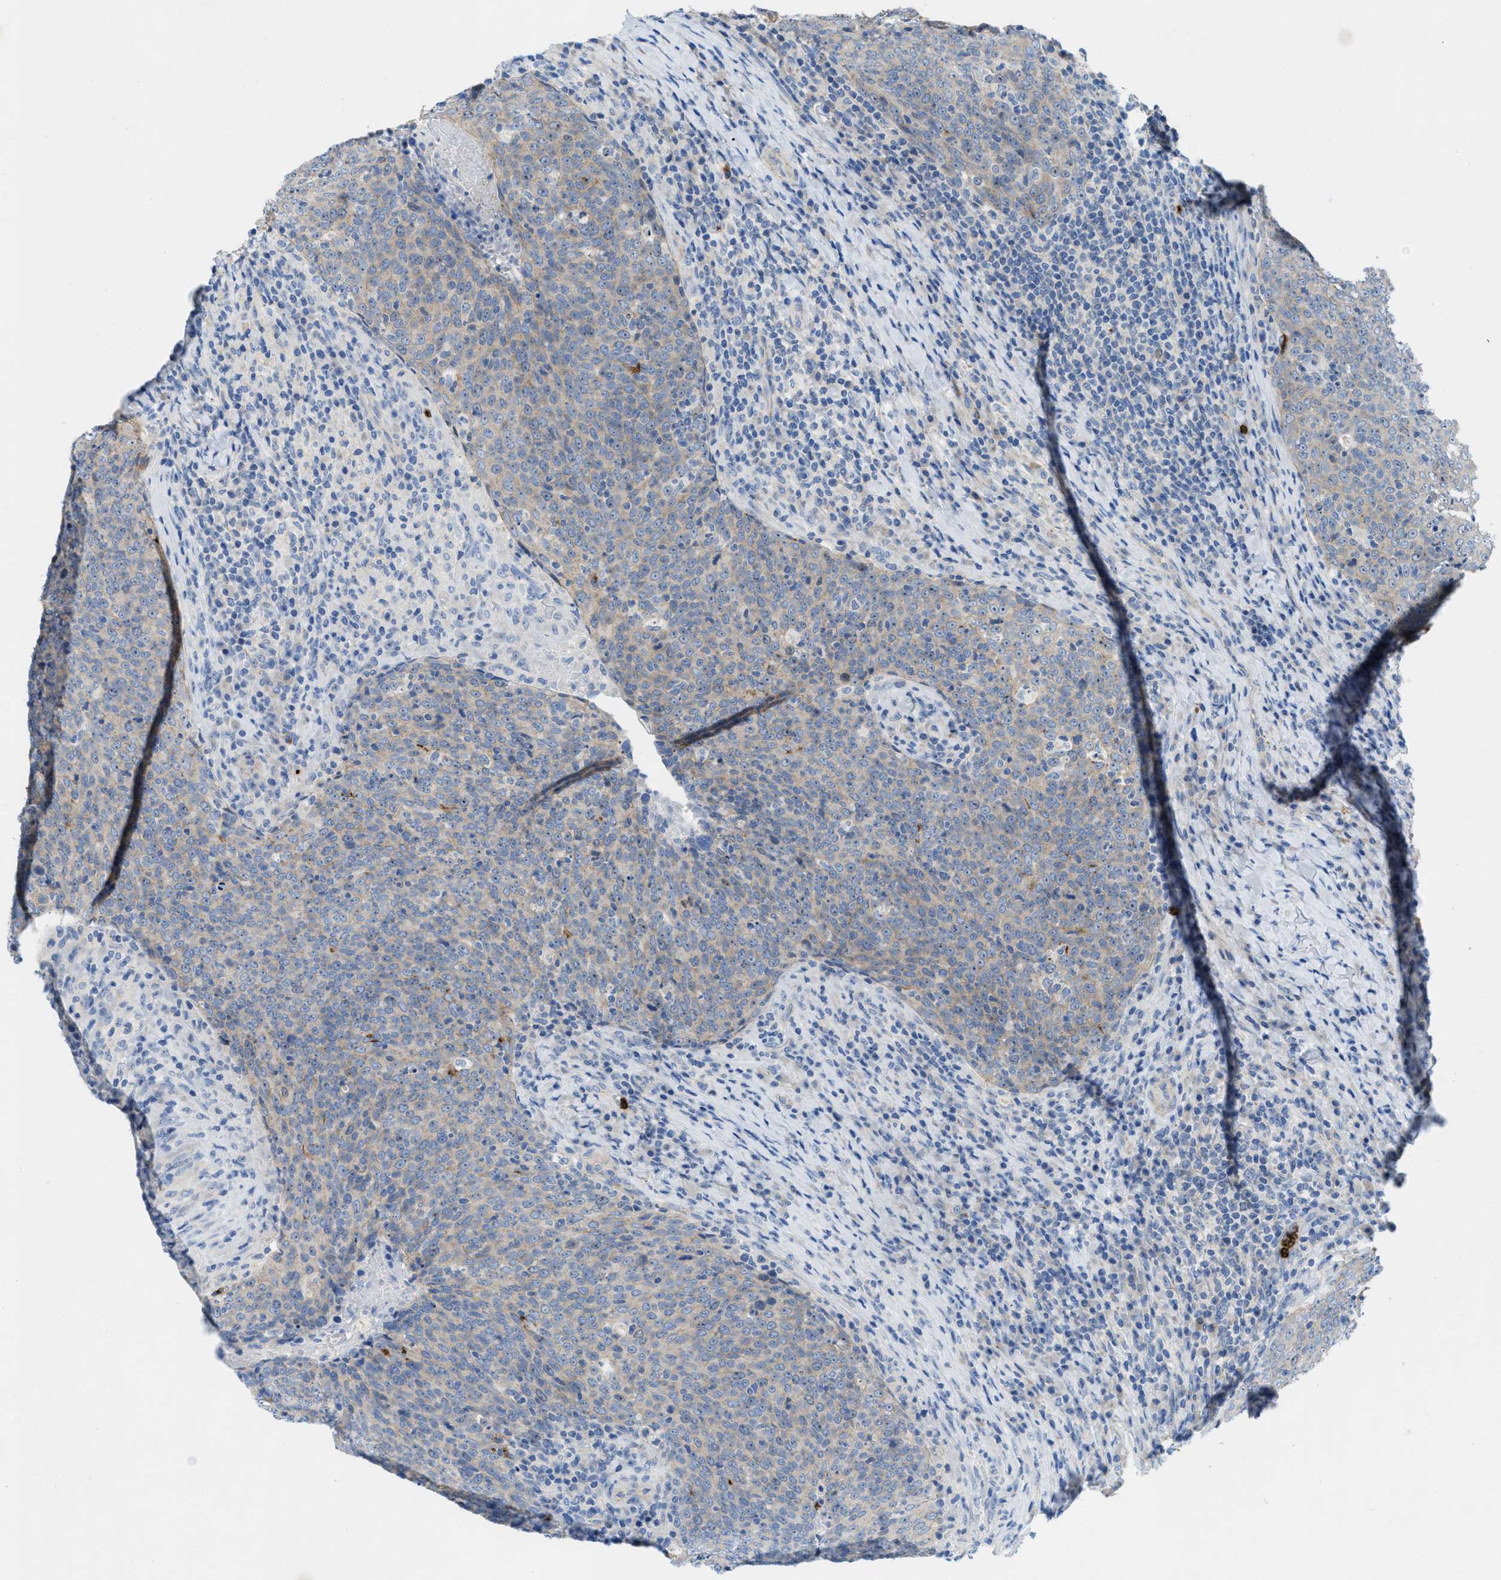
{"staining": {"intensity": "weak", "quantity": "<25%", "location": "cytoplasmic/membranous"}, "tissue": "head and neck cancer", "cell_type": "Tumor cells", "image_type": "cancer", "snomed": [{"axis": "morphology", "description": "Squamous cell carcinoma, NOS"}, {"axis": "morphology", "description": "Squamous cell carcinoma, metastatic, NOS"}, {"axis": "topography", "description": "Lymph node"}, {"axis": "topography", "description": "Head-Neck"}], "caption": "IHC histopathology image of neoplastic tissue: metastatic squamous cell carcinoma (head and neck) stained with DAB displays no significant protein positivity in tumor cells.", "gene": "CMTM1", "patient": {"sex": "male", "age": 62}}